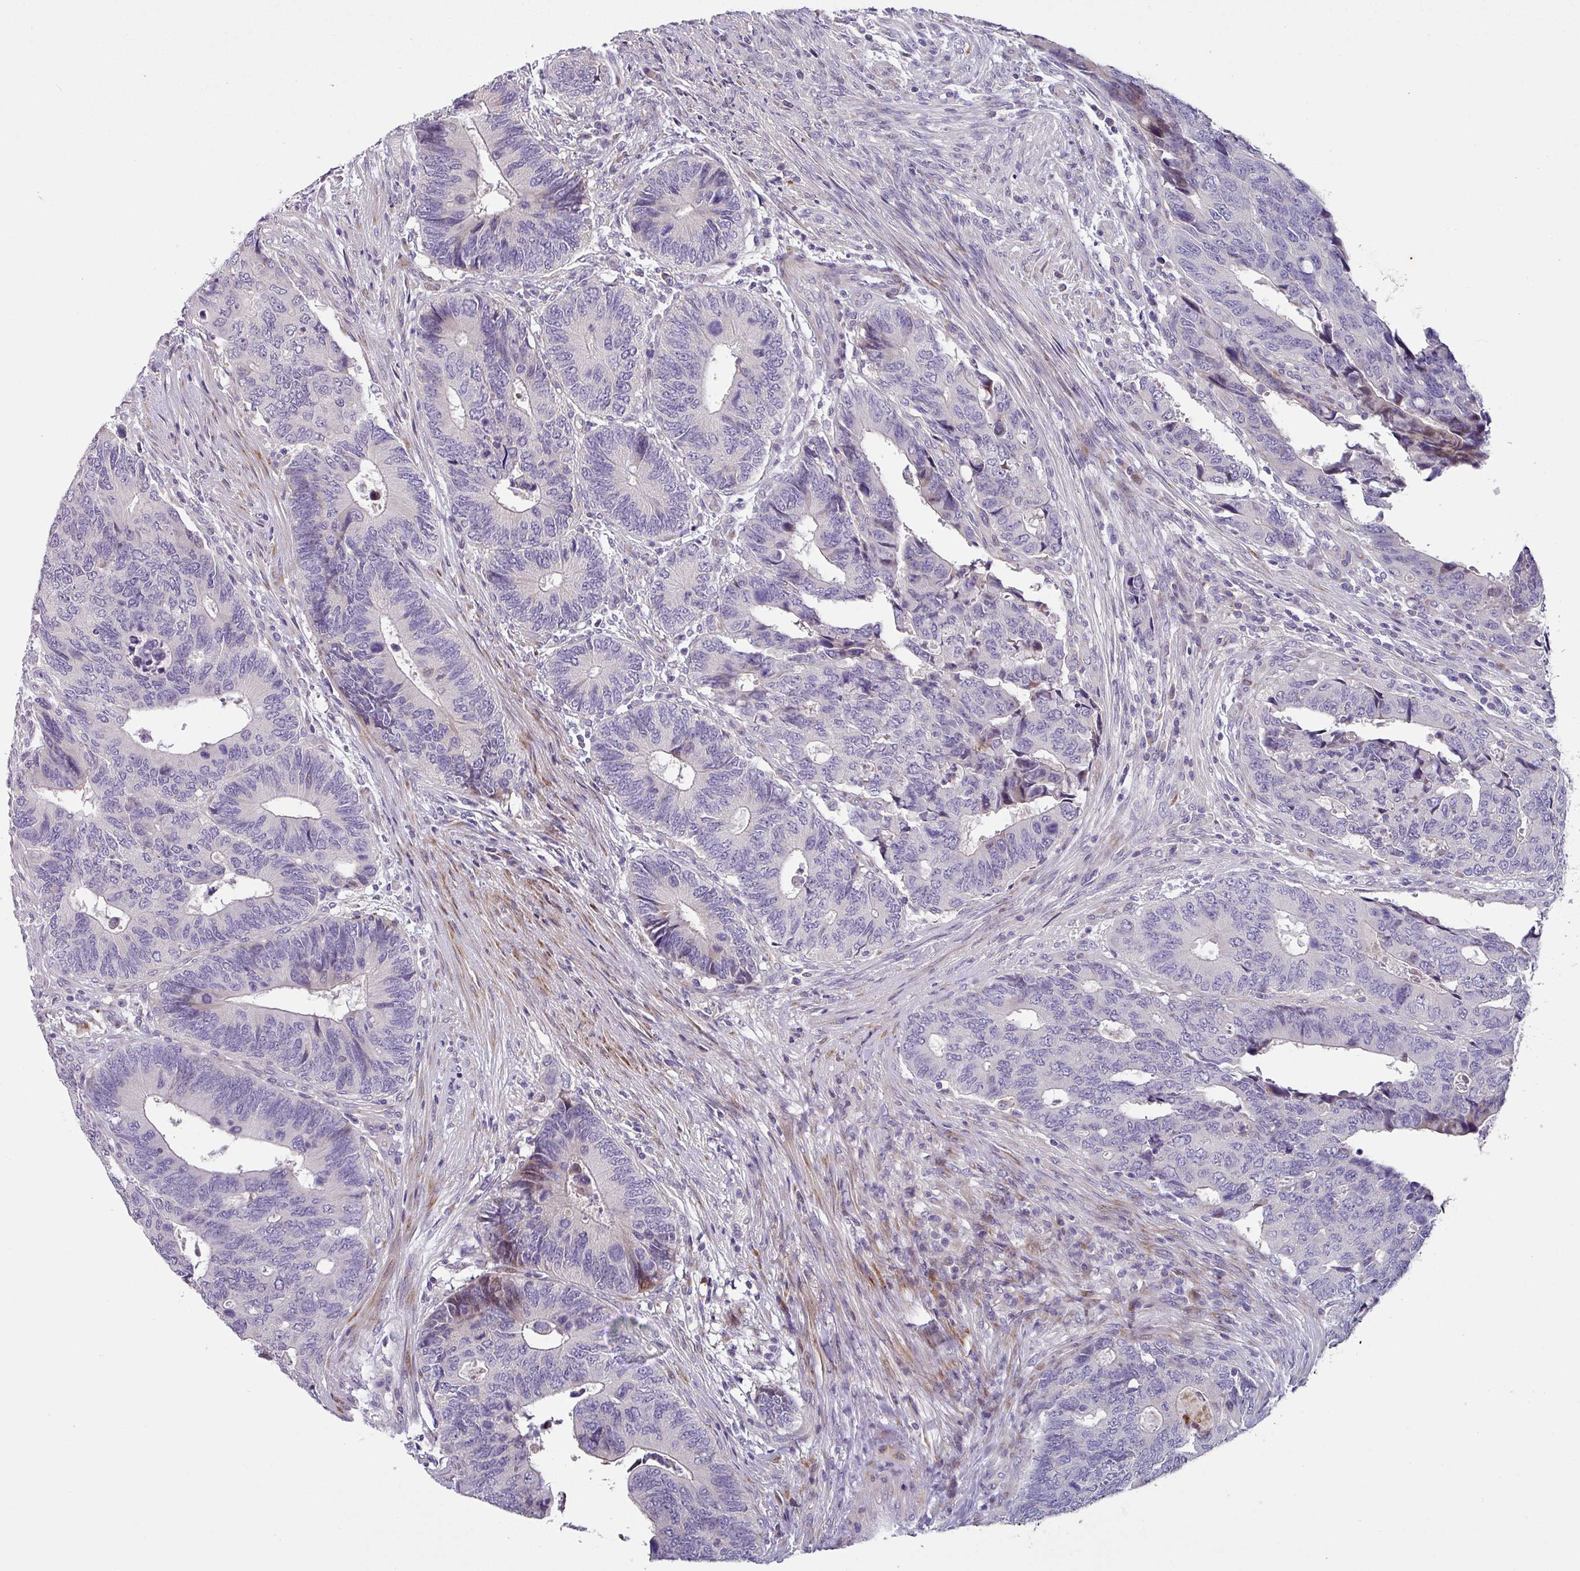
{"staining": {"intensity": "negative", "quantity": "none", "location": "none"}, "tissue": "colorectal cancer", "cell_type": "Tumor cells", "image_type": "cancer", "snomed": [{"axis": "morphology", "description": "Adenocarcinoma, NOS"}, {"axis": "topography", "description": "Colon"}], "caption": "Immunohistochemistry photomicrograph of human colorectal adenocarcinoma stained for a protein (brown), which shows no positivity in tumor cells.", "gene": "KLHL3", "patient": {"sex": "male", "age": 87}}